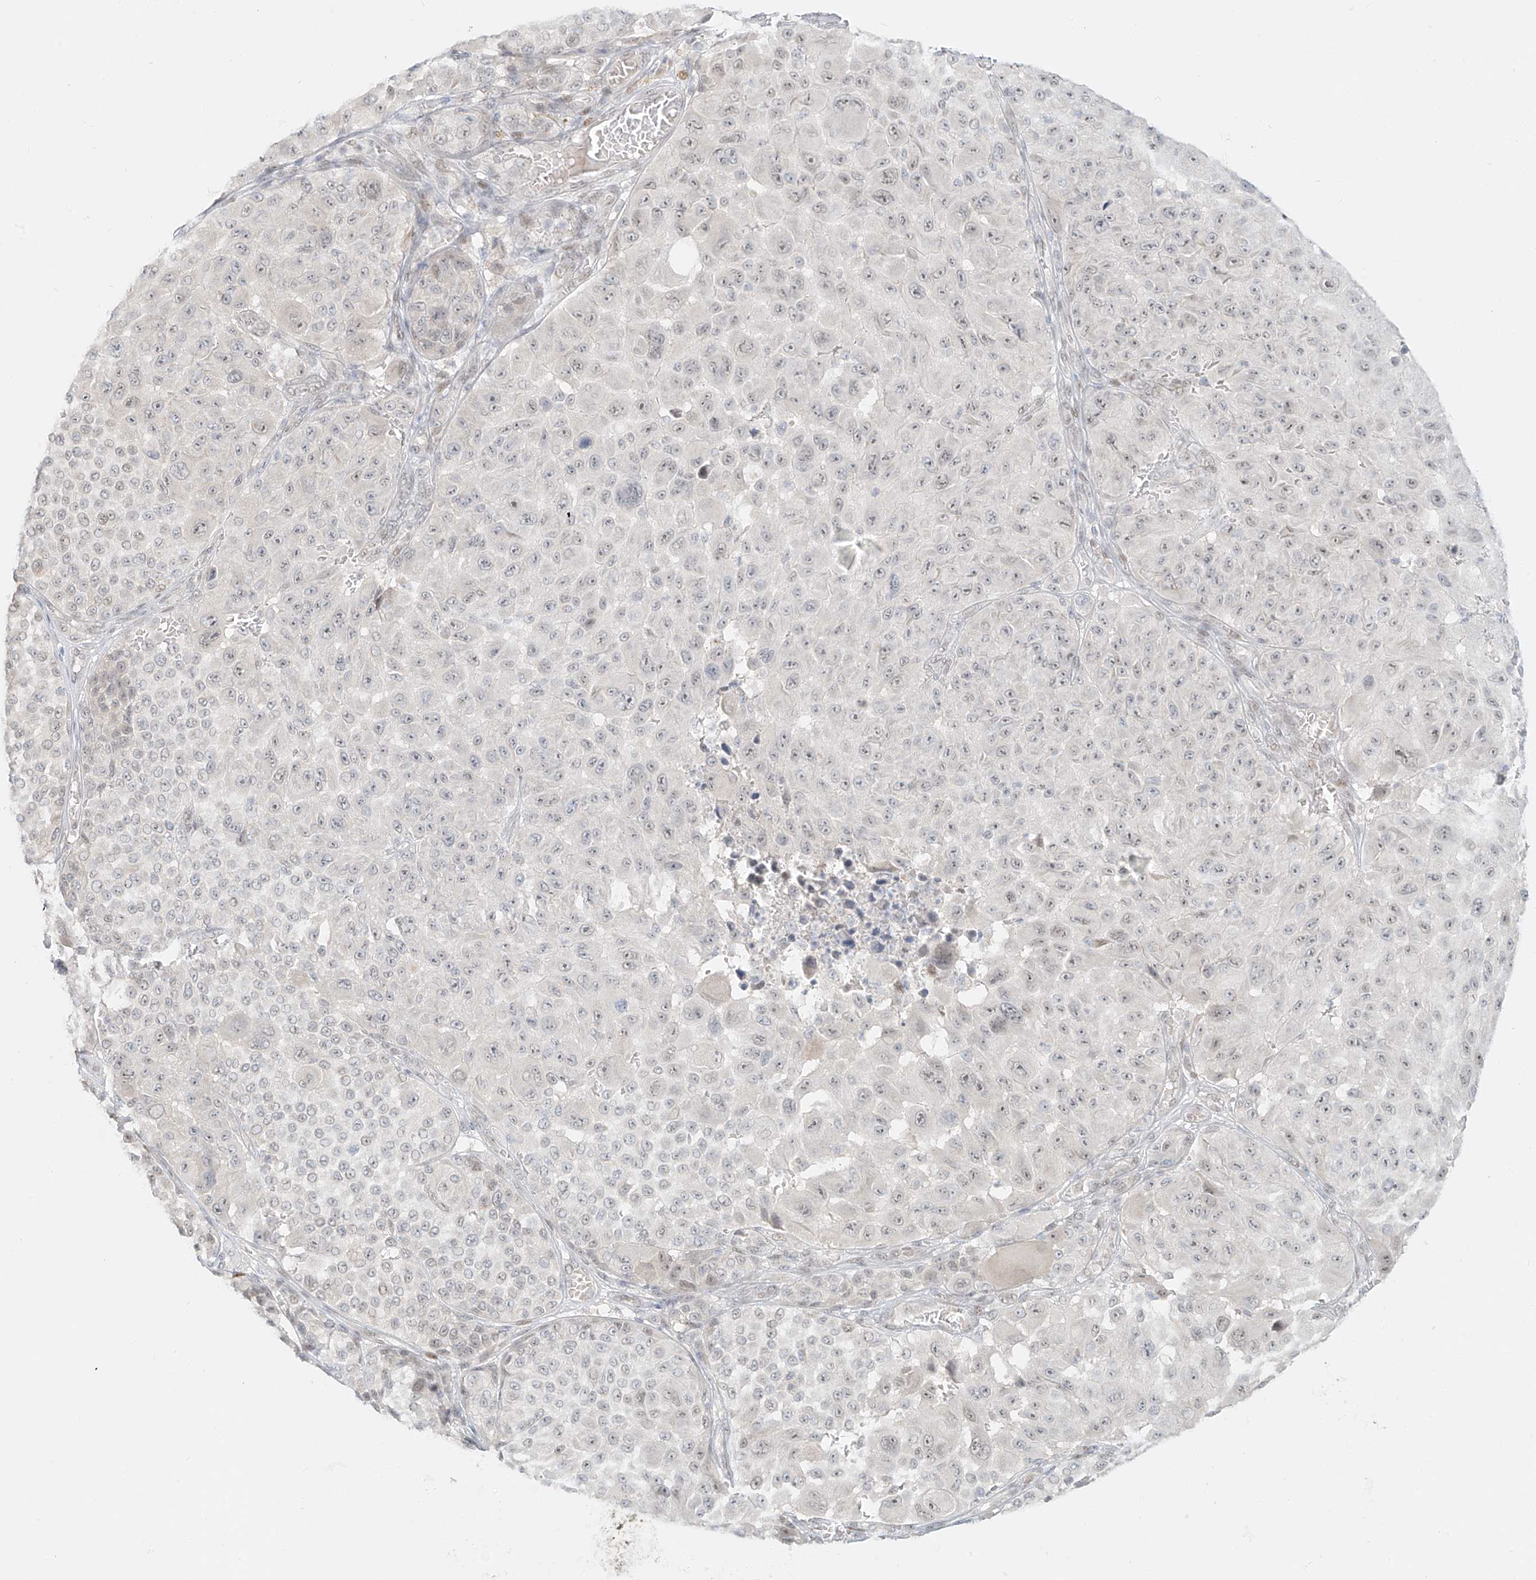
{"staining": {"intensity": "weak", "quantity": "25%-75%", "location": "nuclear"}, "tissue": "melanoma", "cell_type": "Tumor cells", "image_type": "cancer", "snomed": [{"axis": "morphology", "description": "Malignant melanoma, NOS"}, {"axis": "topography", "description": "Skin"}], "caption": "An immunohistochemistry photomicrograph of tumor tissue is shown. Protein staining in brown highlights weak nuclear positivity in malignant melanoma within tumor cells.", "gene": "ZNF774", "patient": {"sex": "male", "age": 83}}